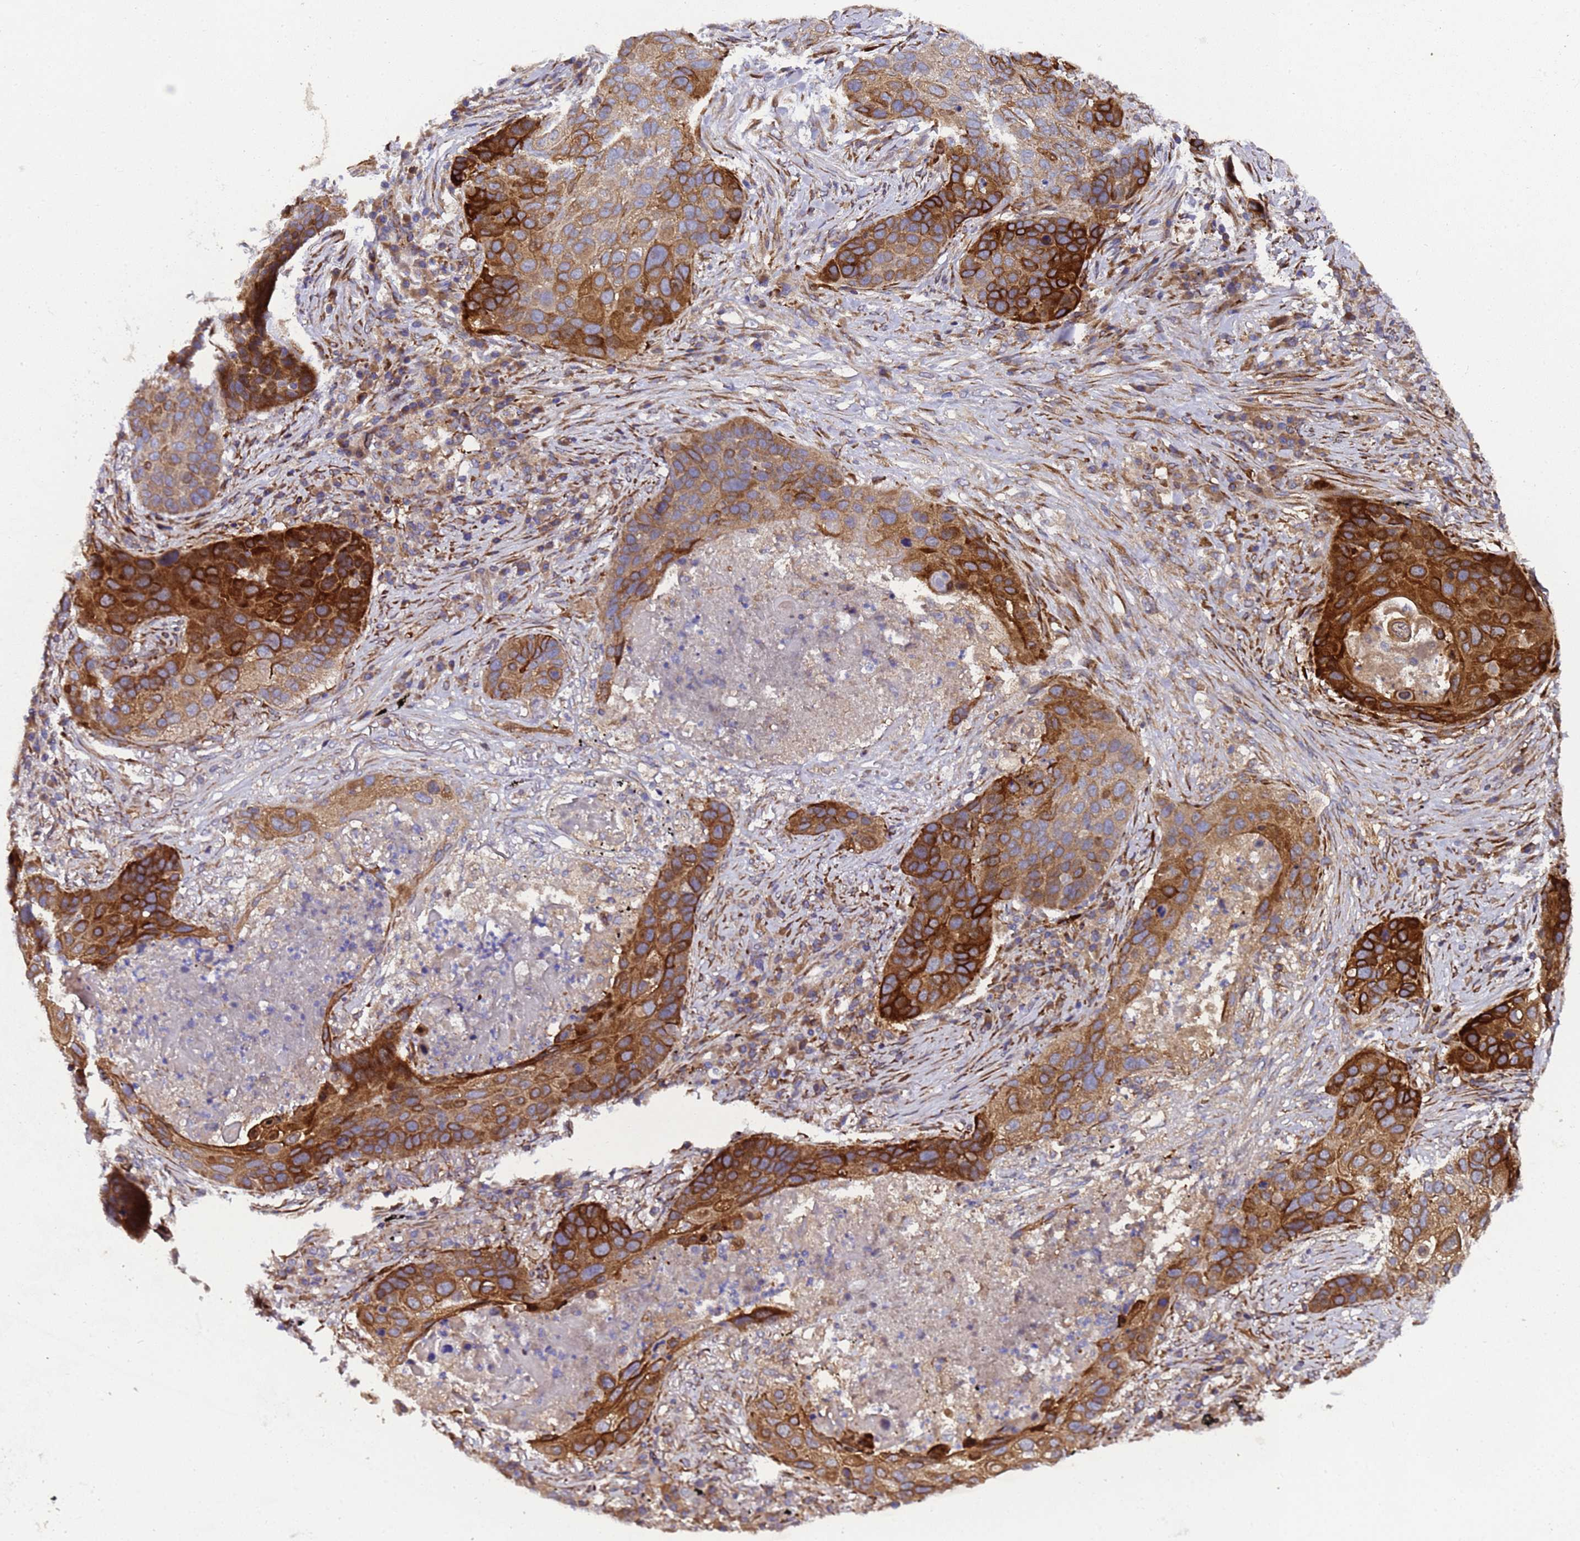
{"staining": {"intensity": "strong", "quantity": ">75%", "location": "cytoplasmic/membranous"}, "tissue": "lung cancer", "cell_type": "Tumor cells", "image_type": "cancer", "snomed": [{"axis": "morphology", "description": "Squamous cell carcinoma, NOS"}, {"axis": "topography", "description": "Lung"}], "caption": "This is a micrograph of IHC staining of lung squamous cell carcinoma, which shows strong staining in the cytoplasmic/membranous of tumor cells.", "gene": "MOCS1", "patient": {"sex": "female", "age": 63}}